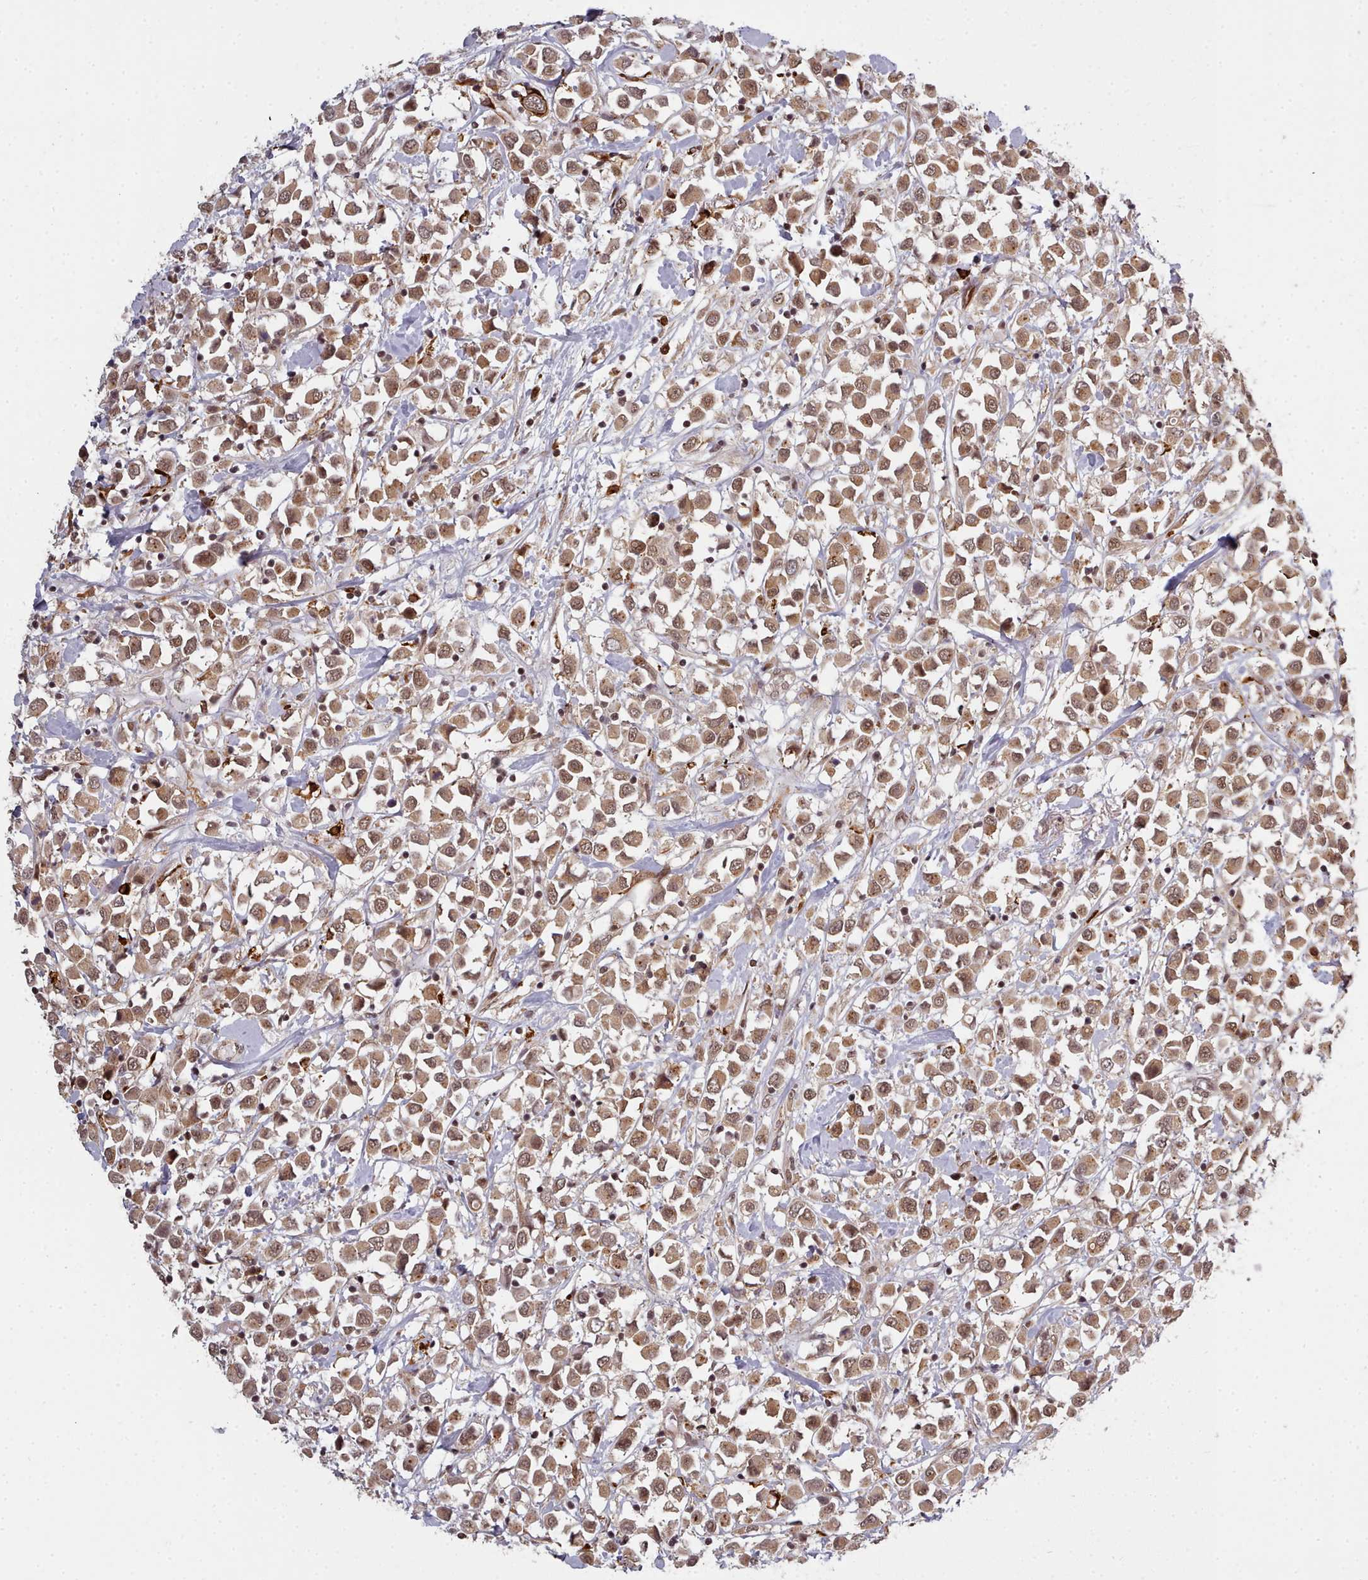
{"staining": {"intensity": "moderate", "quantity": ">75%", "location": "cytoplasmic/membranous,nuclear"}, "tissue": "breast cancer", "cell_type": "Tumor cells", "image_type": "cancer", "snomed": [{"axis": "morphology", "description": "Duct carcinoma"}, {"axis": "topography", "description": "Breast"}], "caption": "Protein staining exhibits moderate cytoplasmic/membranous and nuclear expression in approximately >75% of tumor cells in breast cancer (invasive ductal carcinoma).", "gene": "DHX8", "patient": {"sex": "female", "age": 61}}